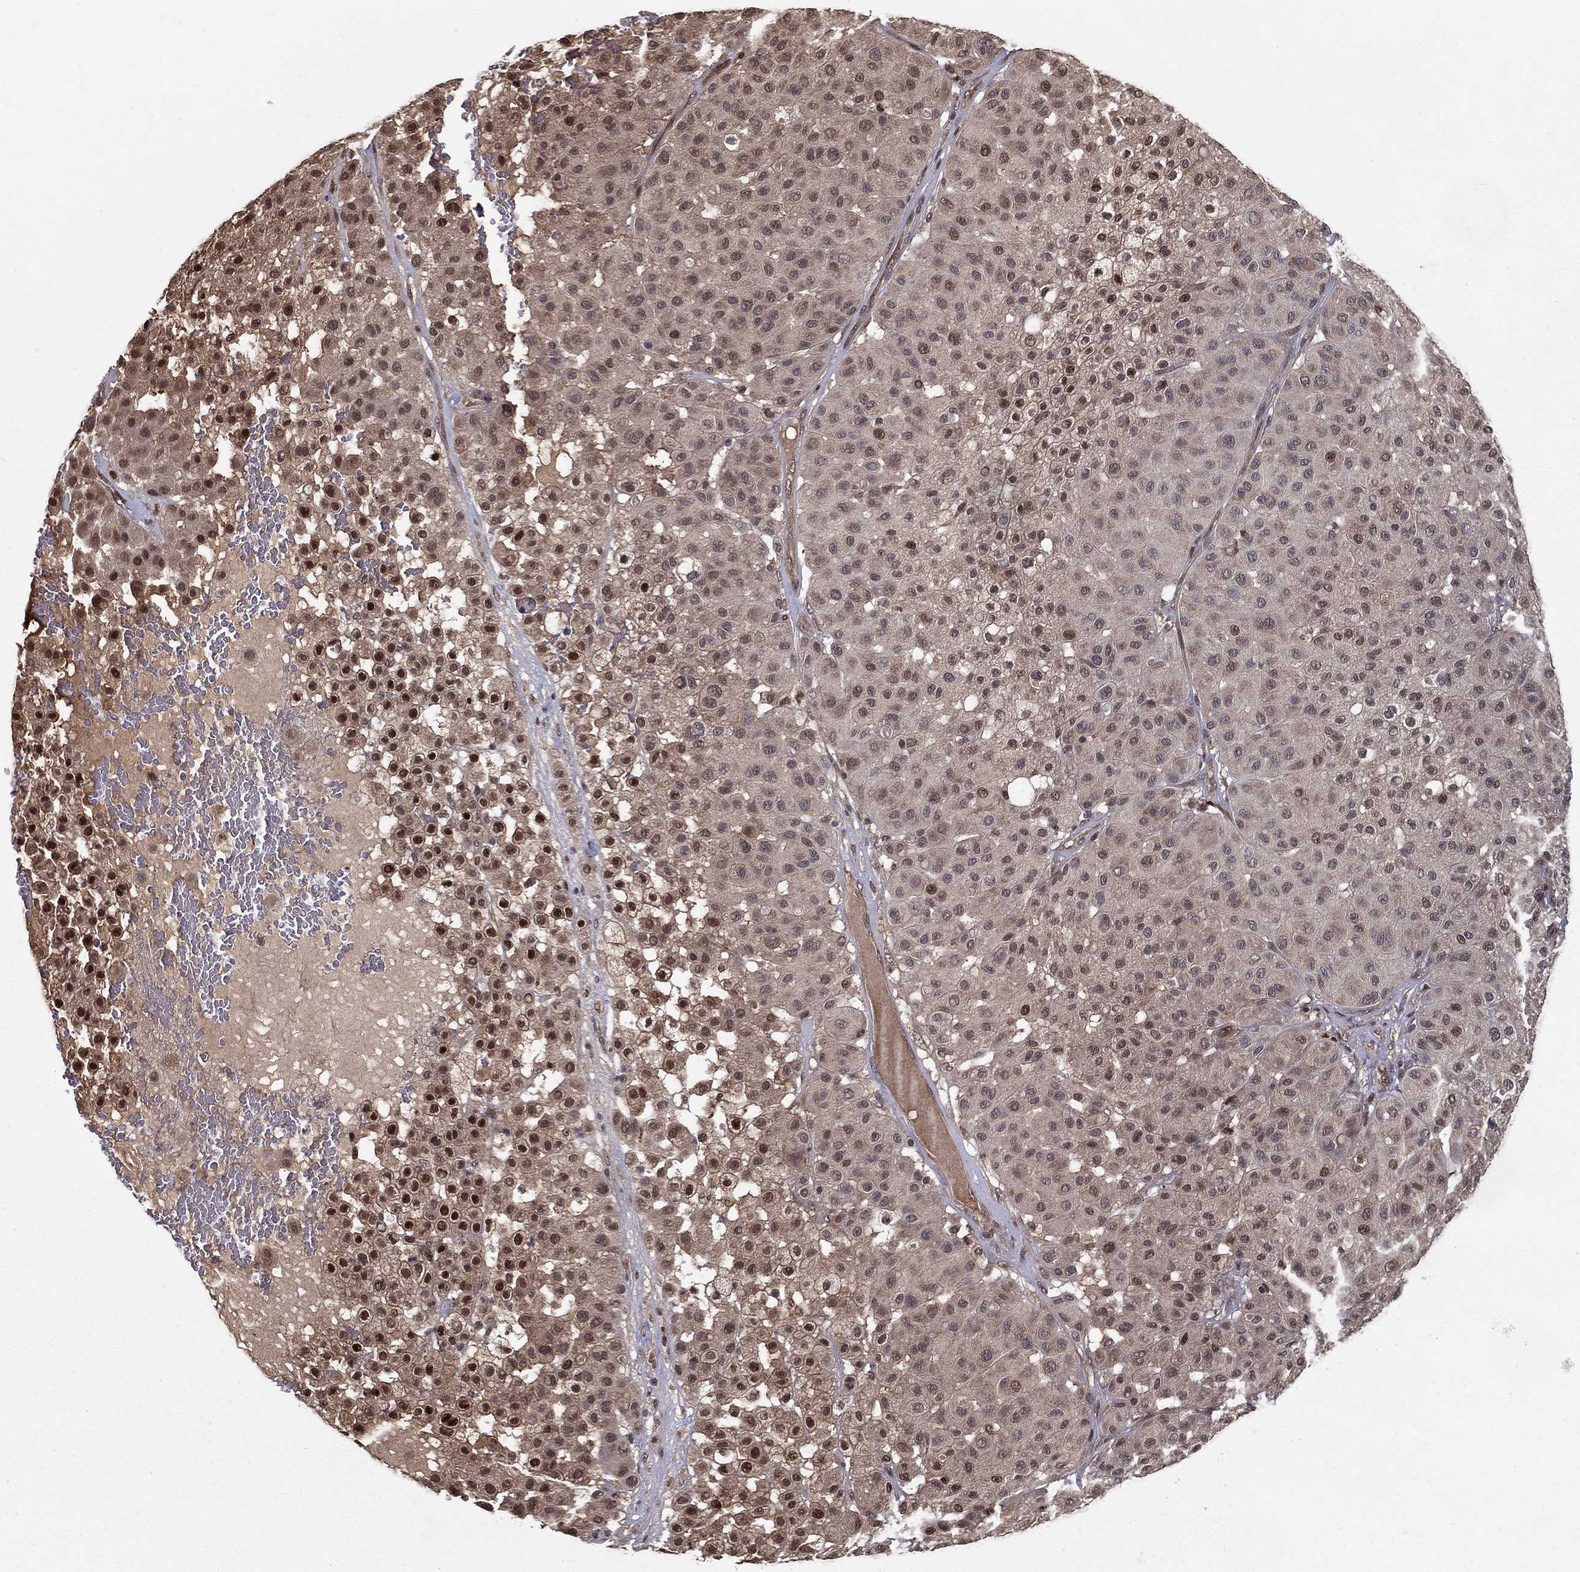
{"staining": {"intensity": "strong", "quantity": "<25%", "location": "nuclear"}, "tissue": "melanoma", "cell_type": "Tumor cells", "image_type": "cancer", "snomed": [{"axis": "morphology", "description": "Malignant melanoma, Metastatic site"}, {"axis": "topography", "description": "Smooth muscle"}], "caption": "Melanoma stained with DAB (3,3'-diaminobenzidine) immunohistochemistry reveals medium levels of strong nuclear expression in about <25% of tumor cells.", "gene": "SLC6A6", "patient": {"sex": "male", "age": 41}}